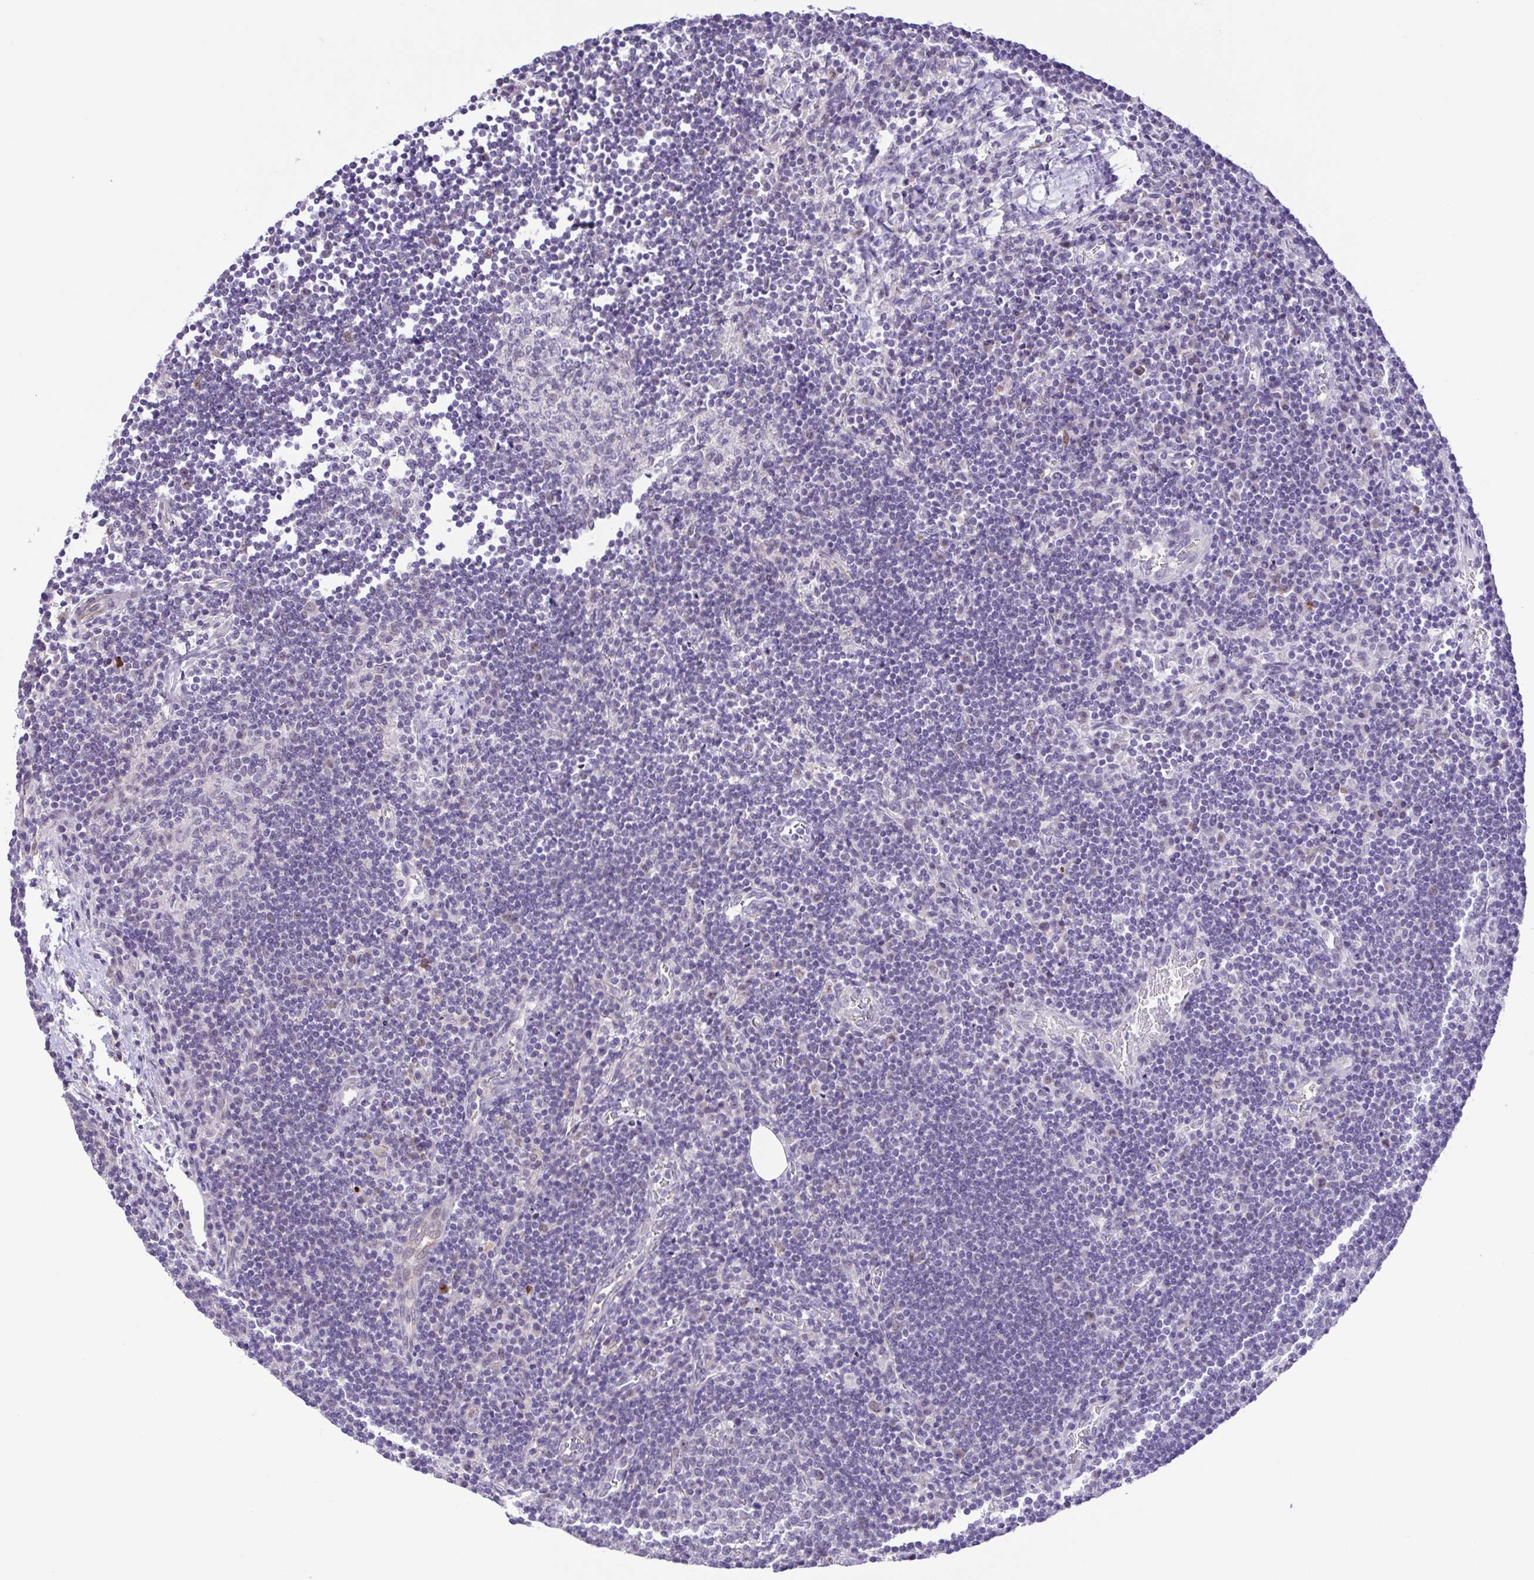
{"staining": {"intensity": "negative", "quantity": "none", "location": "none"}, "tissue": "lymph node", "cell_type": "Germinal center cells", "image_type": "normal", "snomed": [{"axis": "morphology", "description": "Normal tissue, NOS"}, {"axis": "topography", "description": "Lymph node"}], "caption": "Lymph node stained for a protein using immunohistochemistry exhibits no positivity germinal center cells.", "gene": "DCLK2", "patient": {"sex": "male", "age": 67}}